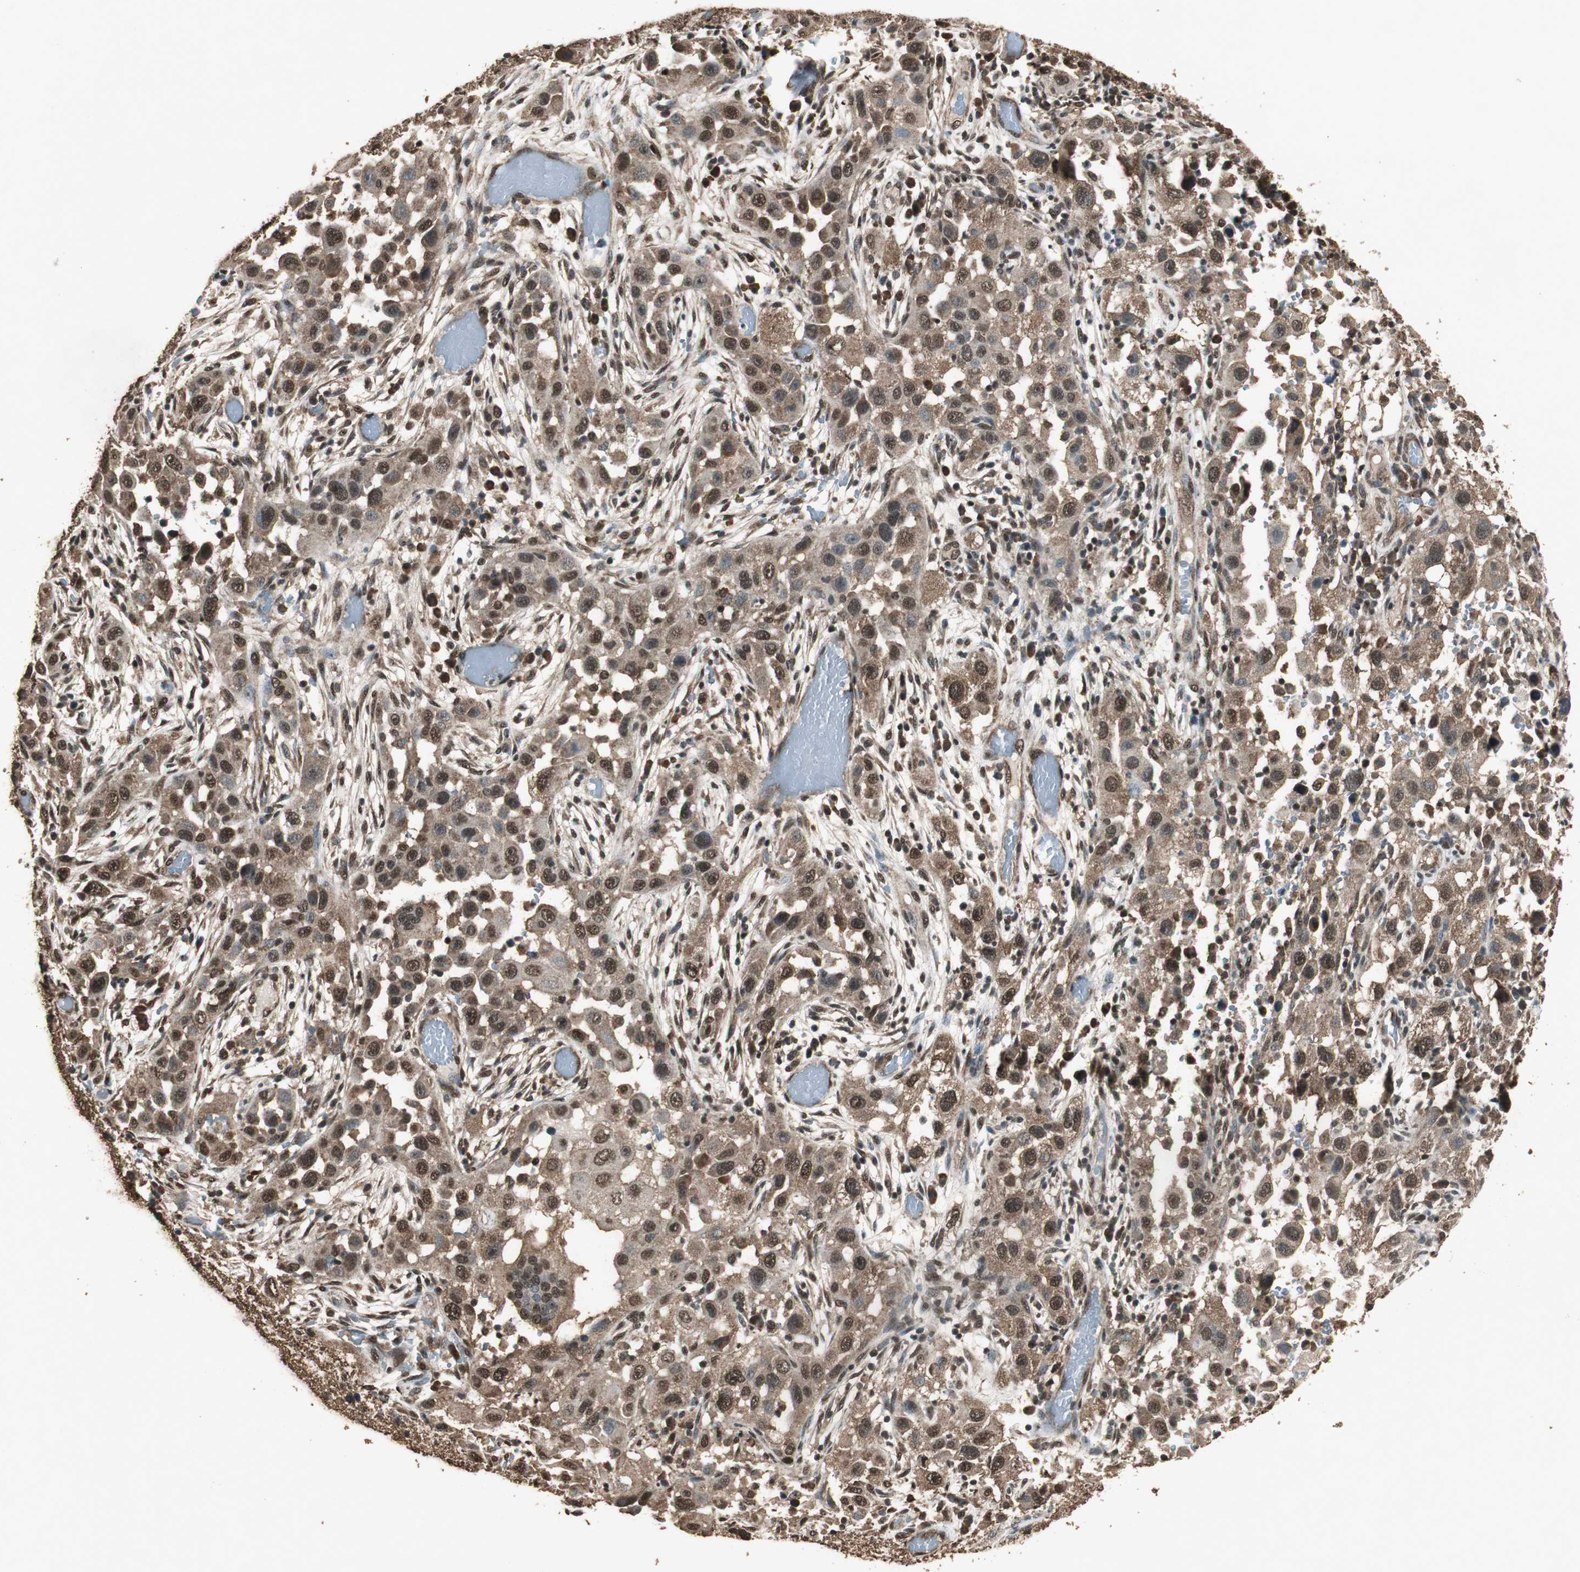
{"staining": {"intensity": "strong", "quantity": ">75%", "location": "cytoplasmic/membranous,nuclear"}, "tissue": "head and neck cancer", "cell_type": "Tumor cells", "image_type": "cancer", "snomed": [{"axis": "morphology", "description": "Carcinoma, NOS"}, {"axis": "topography", "description": "Head-Neck"}], "caption": "Head and neck carcinoma stained with a protein marker shows strong staining in tumor cells.", "gene": "PPP1R13B", "patient": {"sex": "male", "age": 87}}